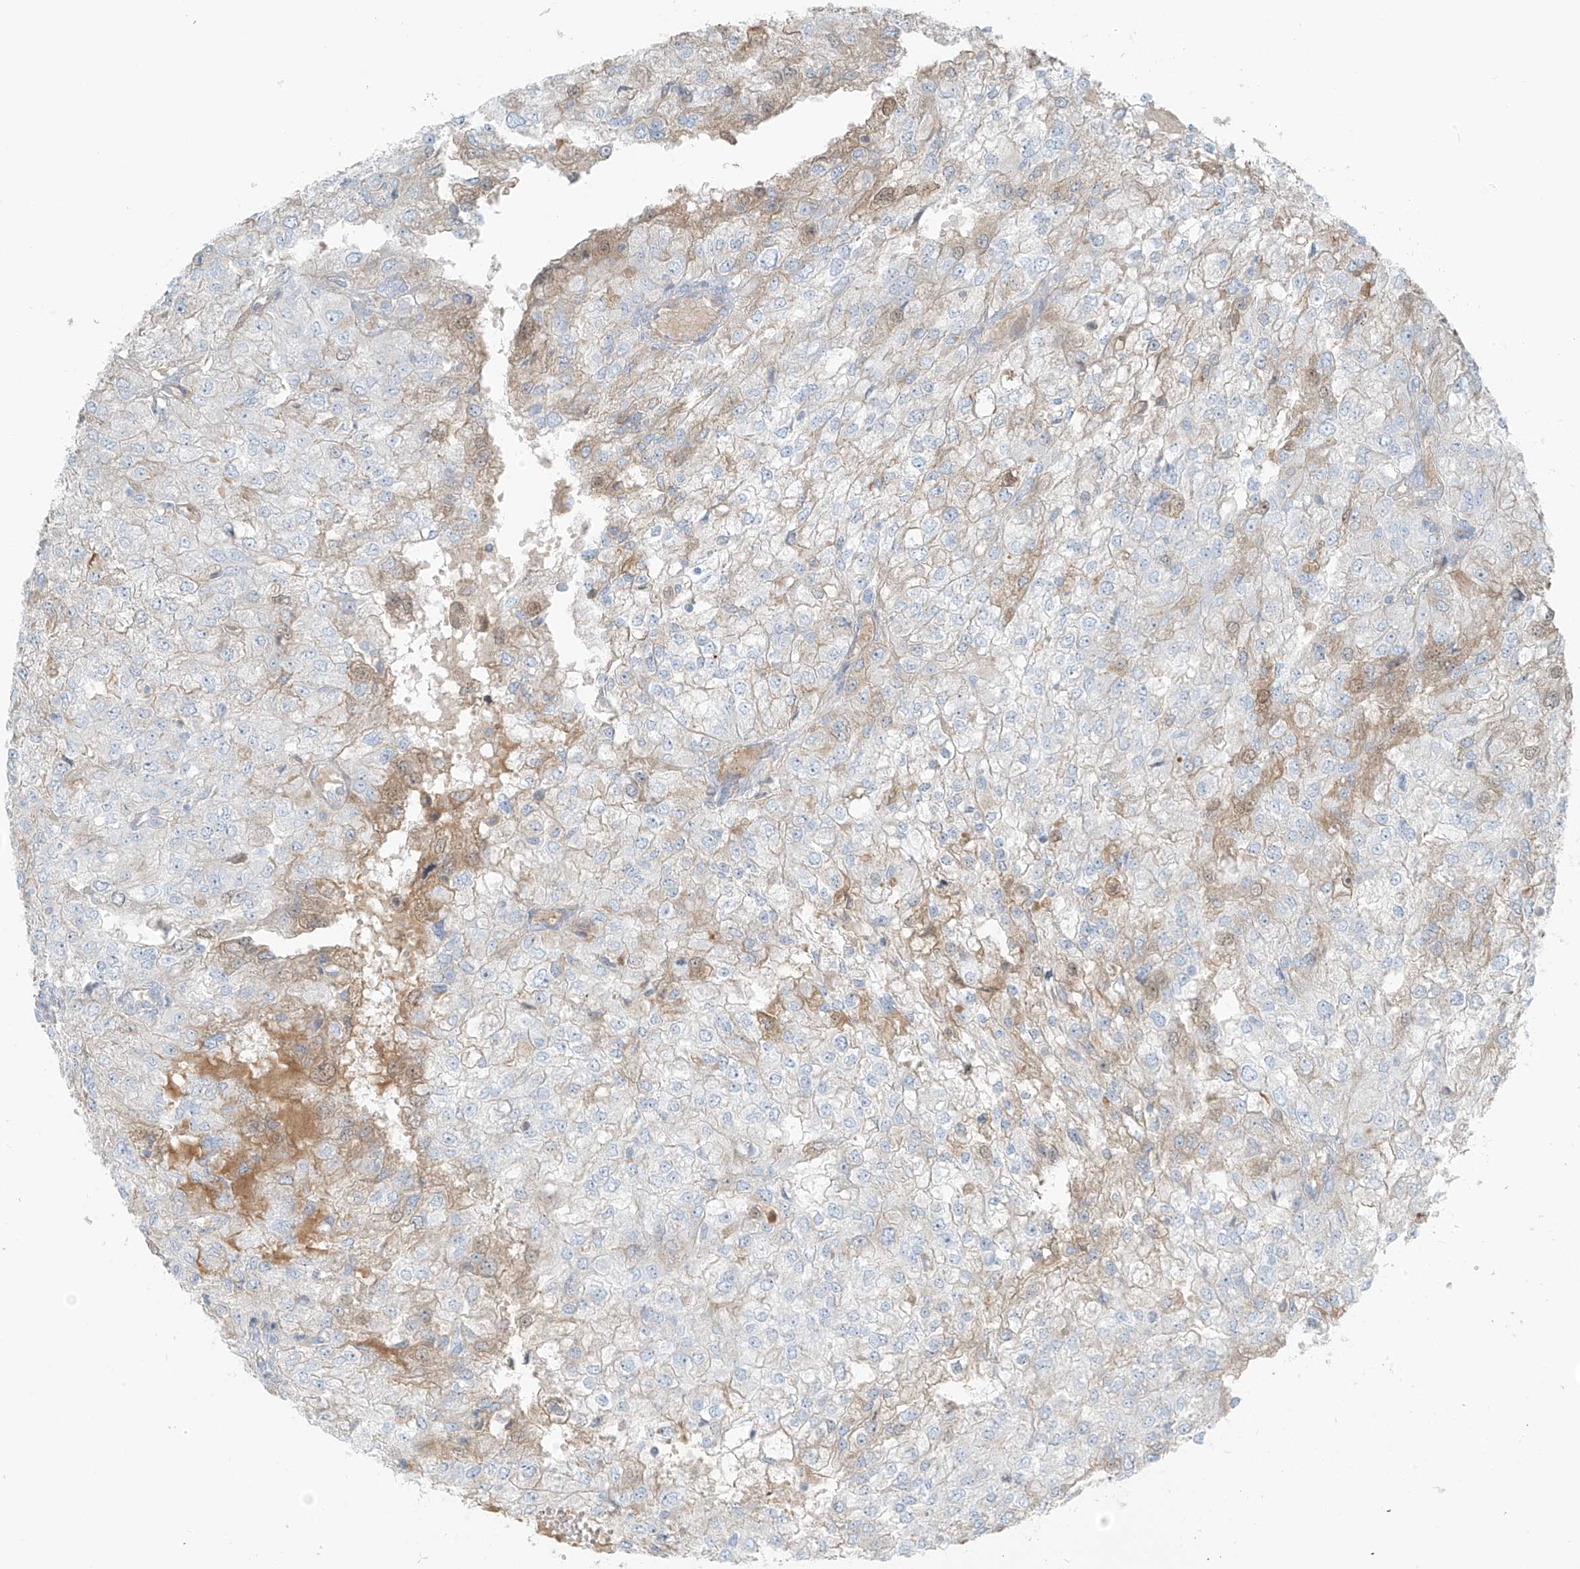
{"staining": {"intensity": "negative", "quantity": "none", "location": "none"}, "tissue": "renal cancer", "cell_type": "Tumor cells", "image_type": "cancer", "snomed": [{"axis": "morphology", "description": "Adenocarcinoma, NOS"}, {"axis": "topography", "description": "Kidney"}], "caption": "Histopathology image shows no significant protein staining in tumor cells of renal cancer (adenocarcinoma).", "gene": "FAM131C", "patient": {"sex": "female", "age": 54}}